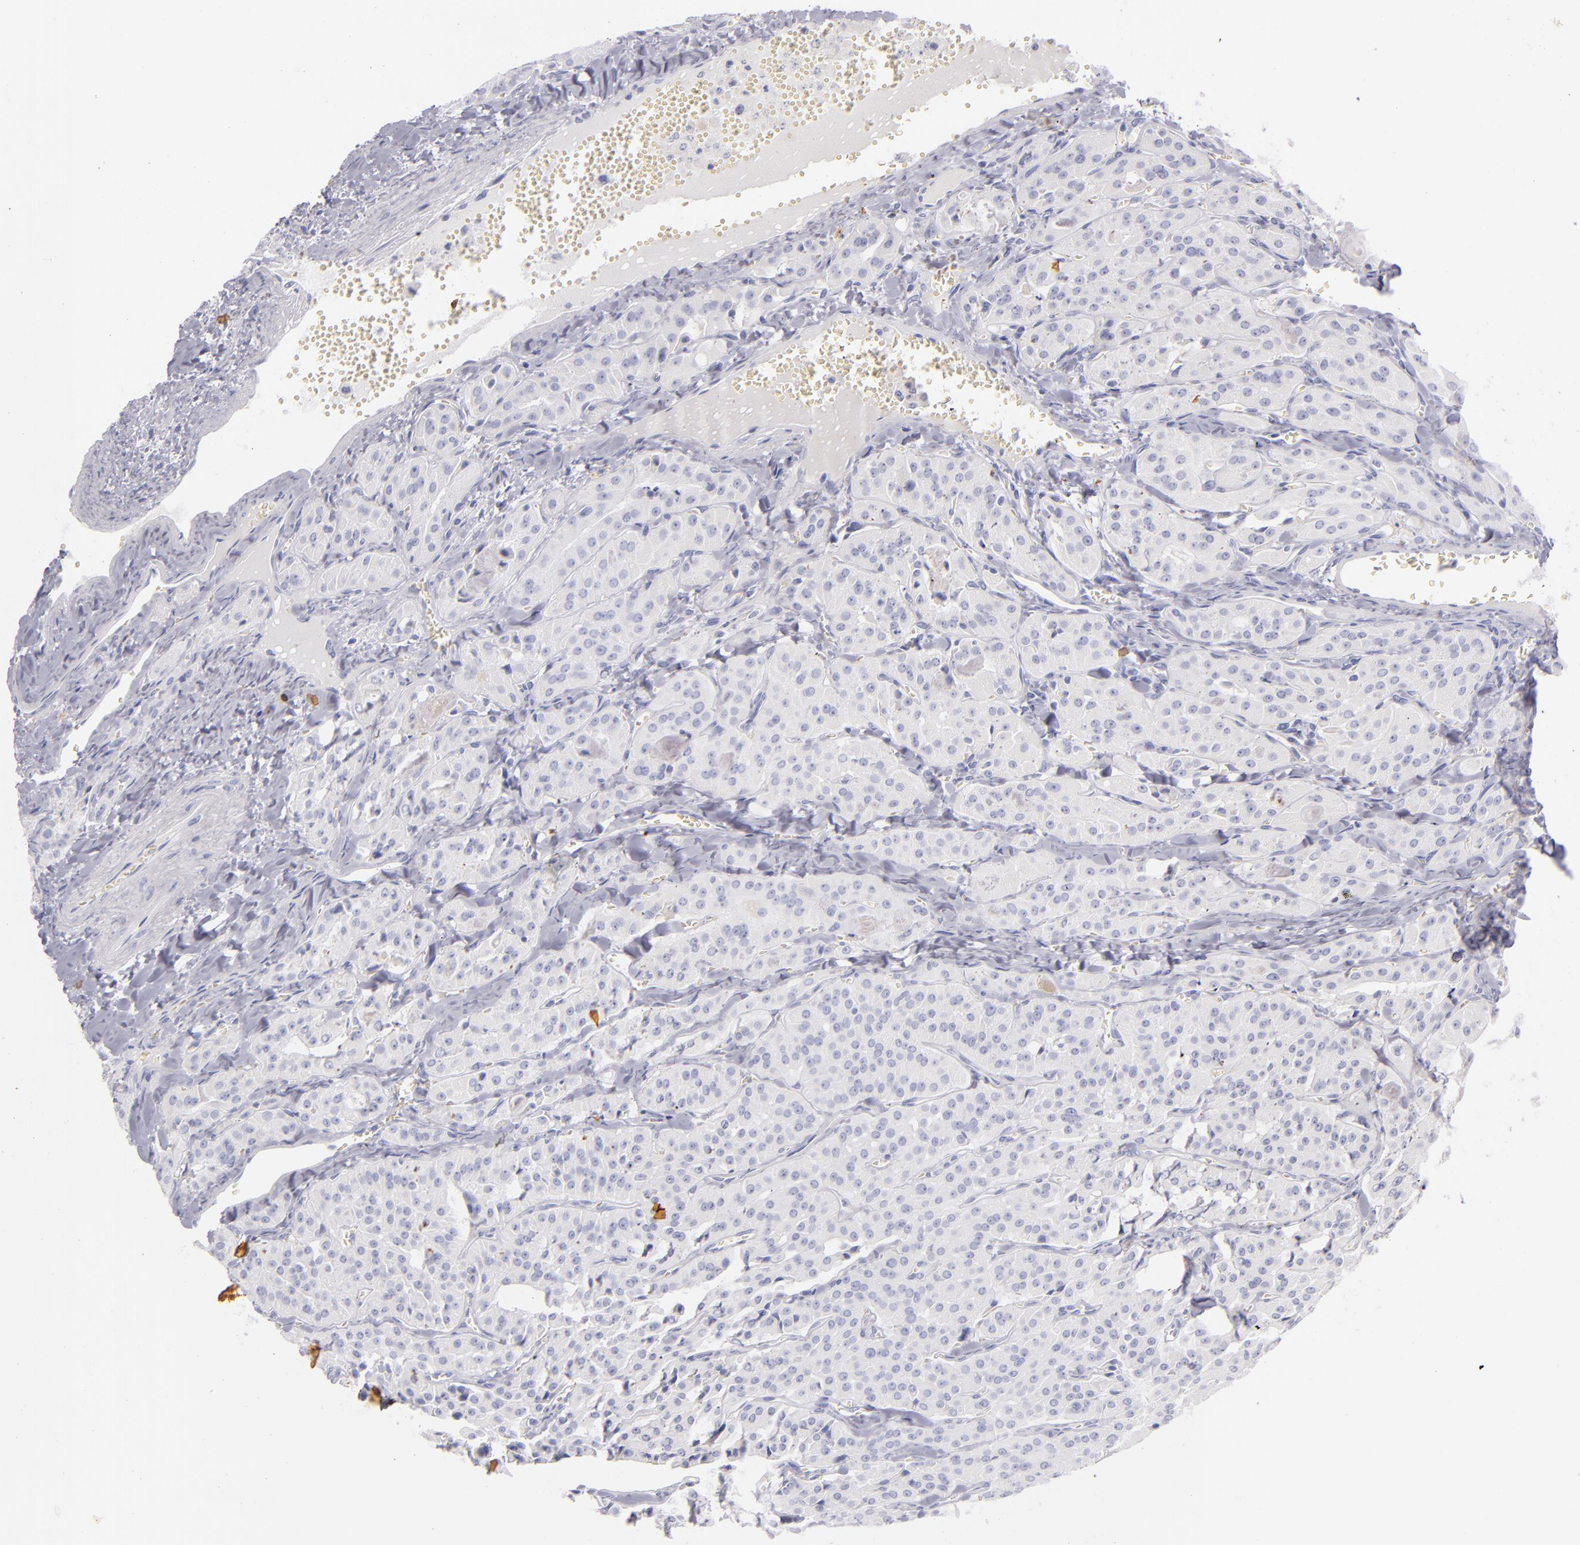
{"staining": {"intensity": "negative", "quantity": "none", "location": "none"}, "tissue": "thyroid cancer", "cell_type": "Tumor cells", "image_type": "cancer", "snomed": [{"axis": "morphology", "description": "Carcinoma, NOS"}, {"axis": "topography", "description": "Thyroid gland"}], "caption": "Immunohistochemical staining of human thyroid cancer shows no significant expression in tumor cells.", "gene": "TPSD1", "patient": {"sex": "male", "age": 76}}